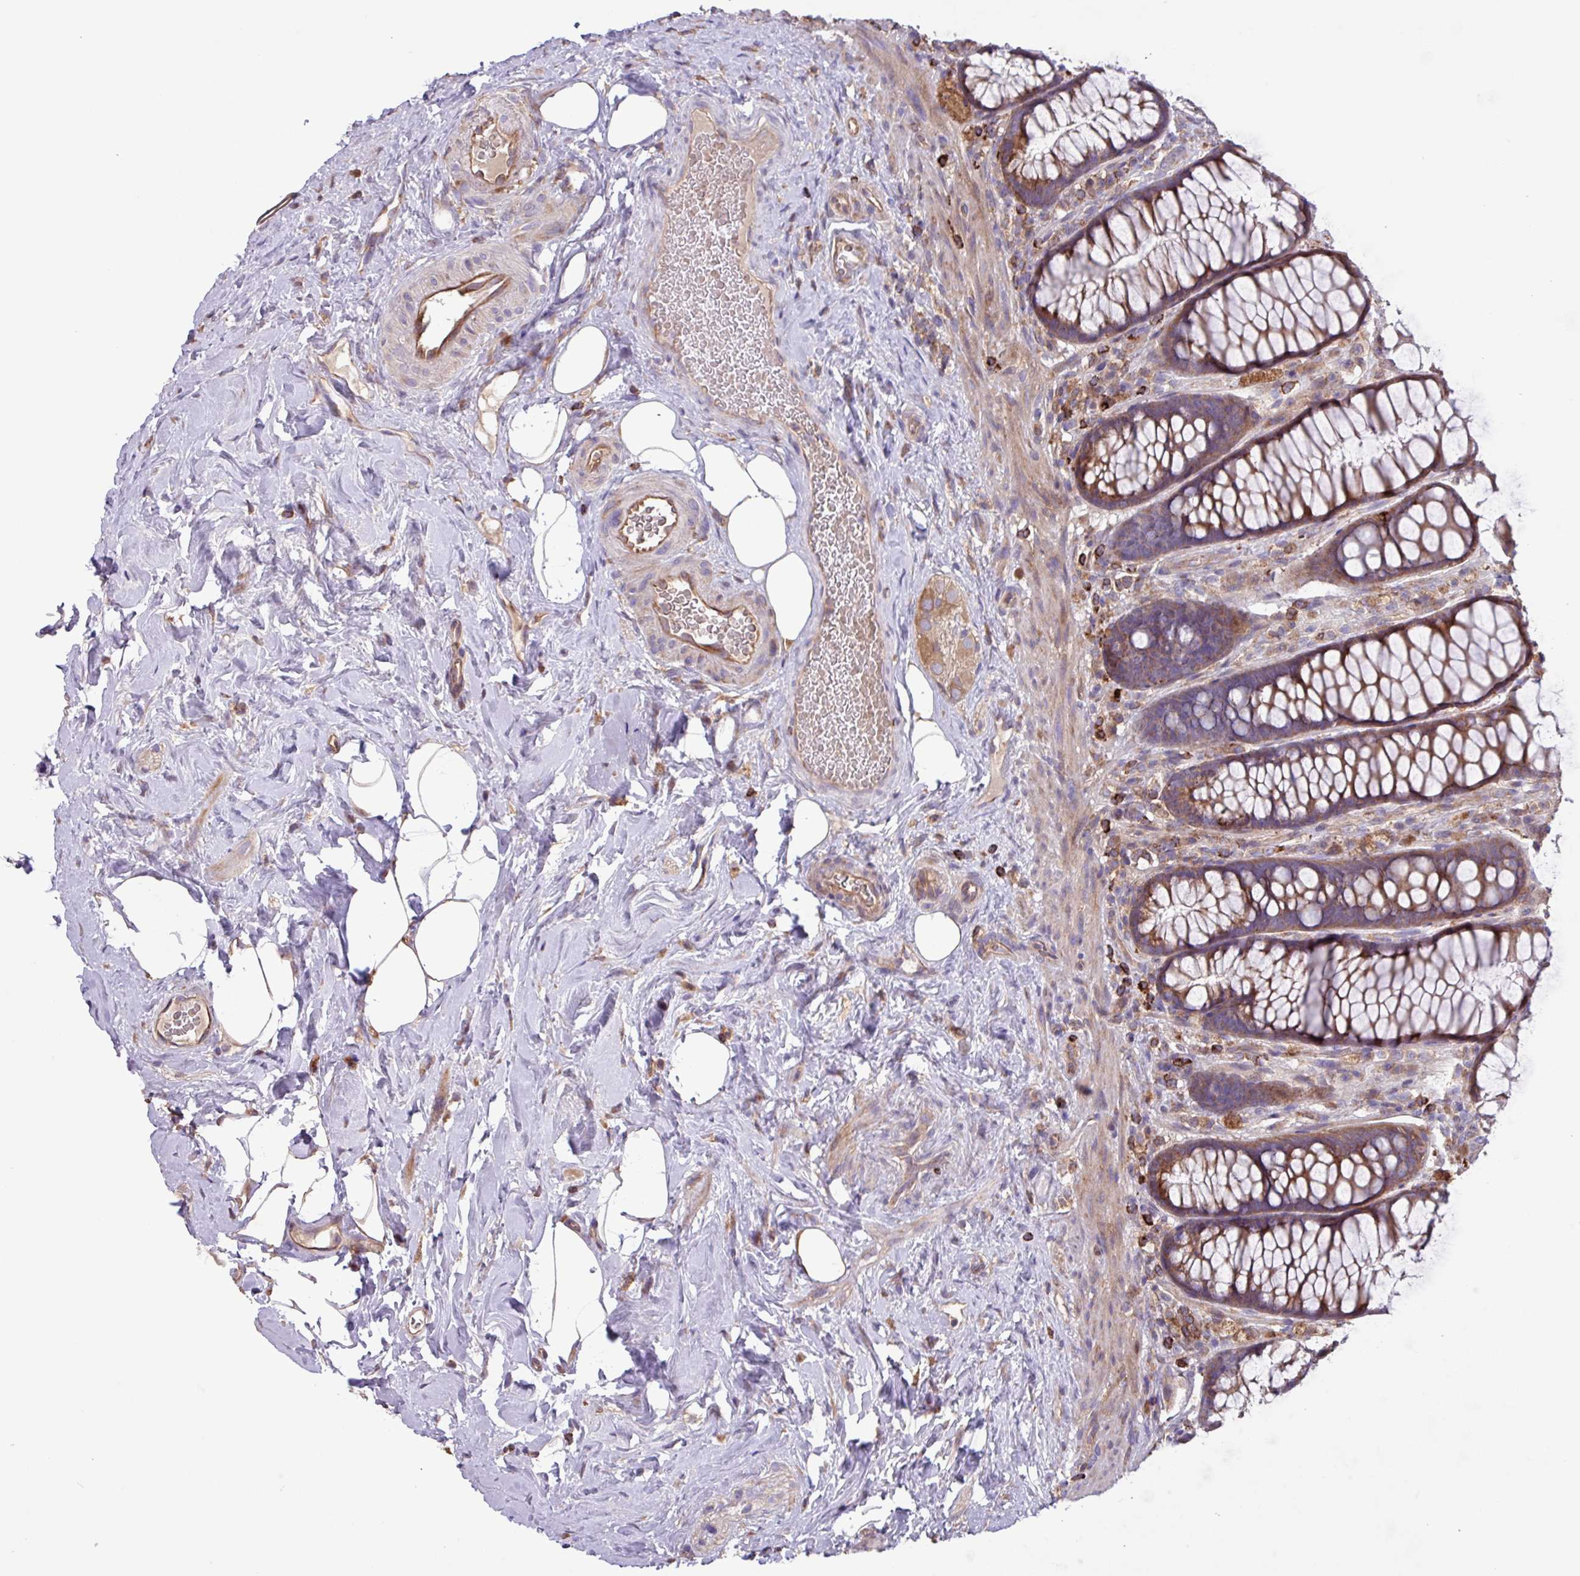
{"staining": {"intensity": "moderate", "quantity": ">75%", "location": "cytoplasmic/membranous"}, "tissue": "rectum", "cell_type": "Glandular cells", "image_type": "normal", "snomed": [{"axis": "morphology", "description": "Normal tissue, NOS"}, {"axis": "topography", "description": "Rectum"}], "caption": "Immunohistochemistry of normal rectum exhibits medium levels of moderate cytoplasmic/membranous expression in approximately >75% of glandular cells.", "gene": "PTPRQ", "patient": {"sex": "female", "age": 67}}